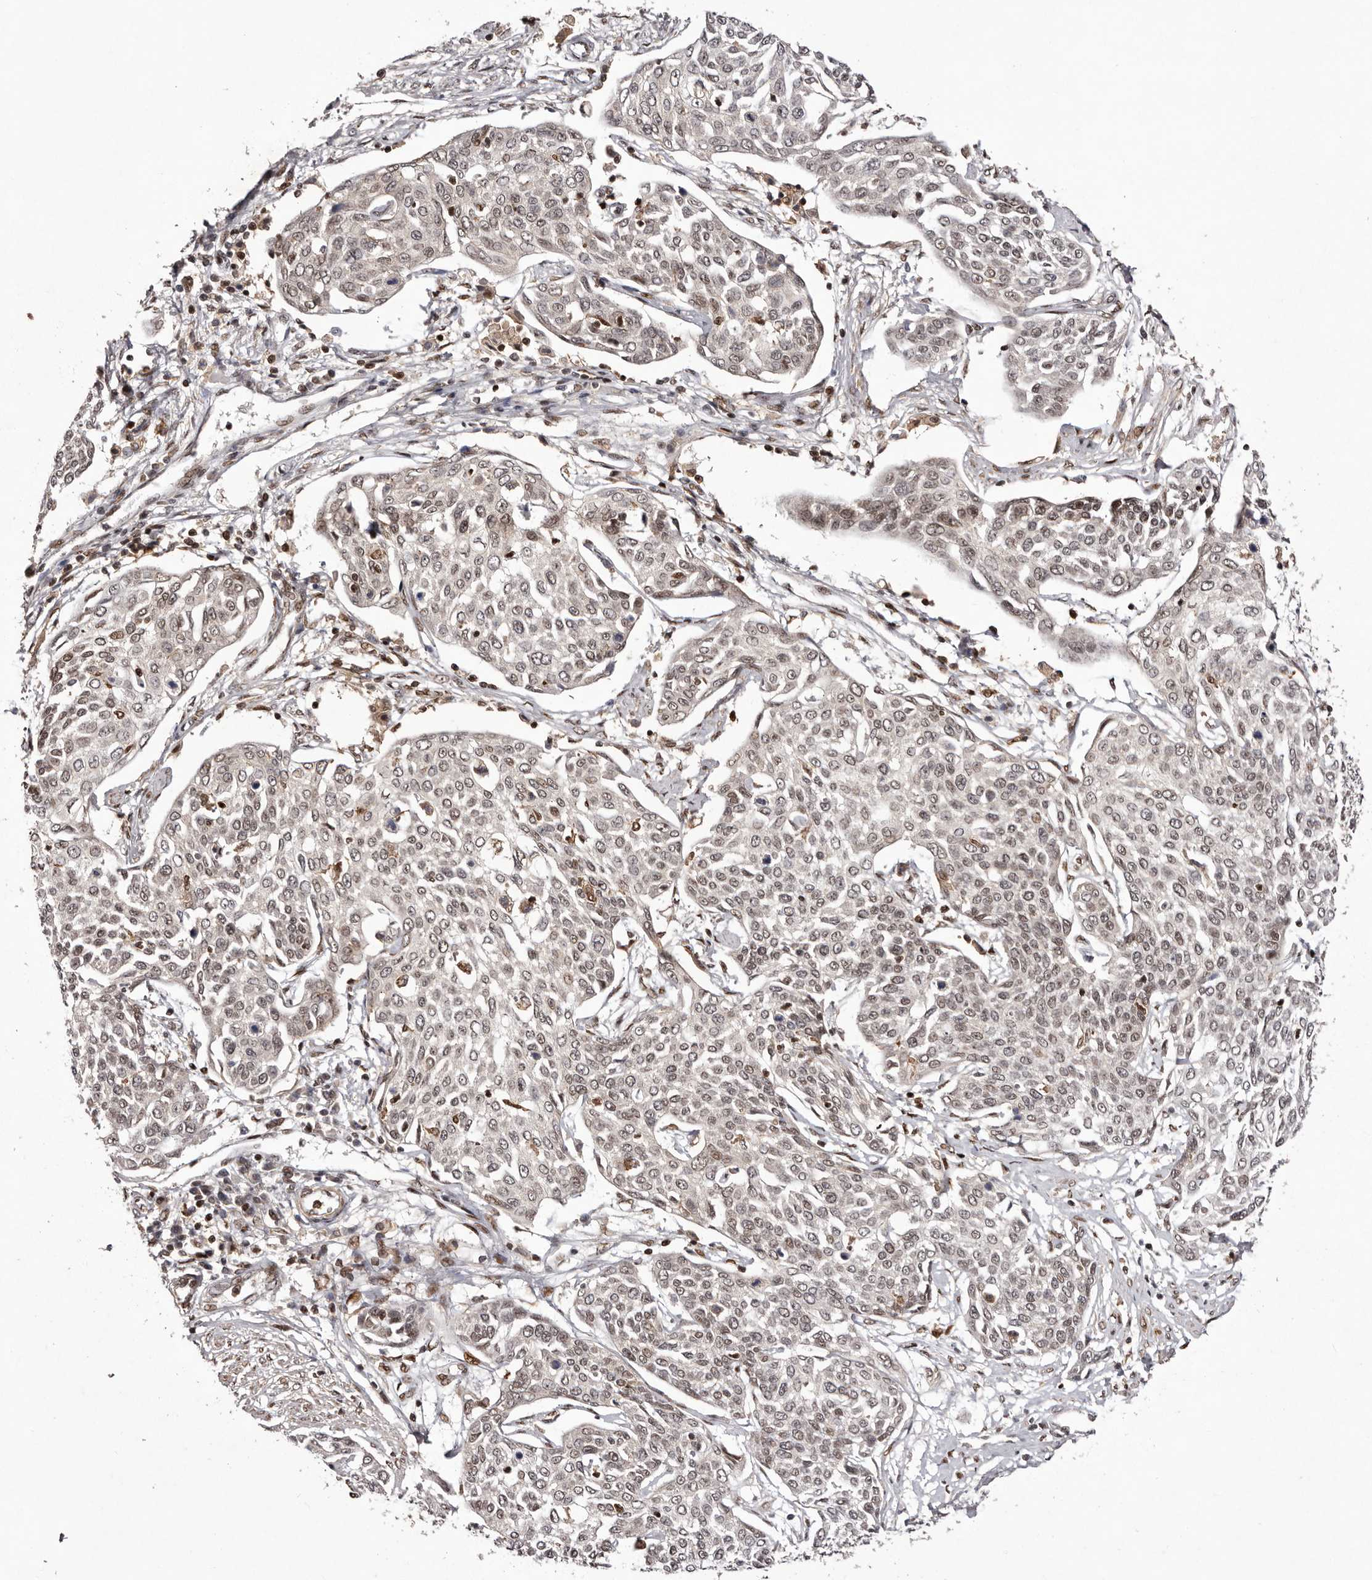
{"staining": {"intensity": "weak", "quantity": "25%-75%", "location": "nuclear"}, "tissue": "cervical cancer", "cell_type": "Tumor cells", "image_type": "cancer", "snomed": [{"axis": "morphology", "description": "Squamous cell carcinoma, NOS"}, {"axis": "topography", "description": "Cervix"}], "caption": "Protein expression analysis of cervical cancer (squamous cell carcinoma) demonstrates weak nuclear expression in approximately 25%-75% of tumor cells. (DAB (3,3'-diaminobenzidine) IHC with brightfield microscopy, high magnification).", "gene": "FBXO5", "patient": {"sex": "female", "age": 34}}